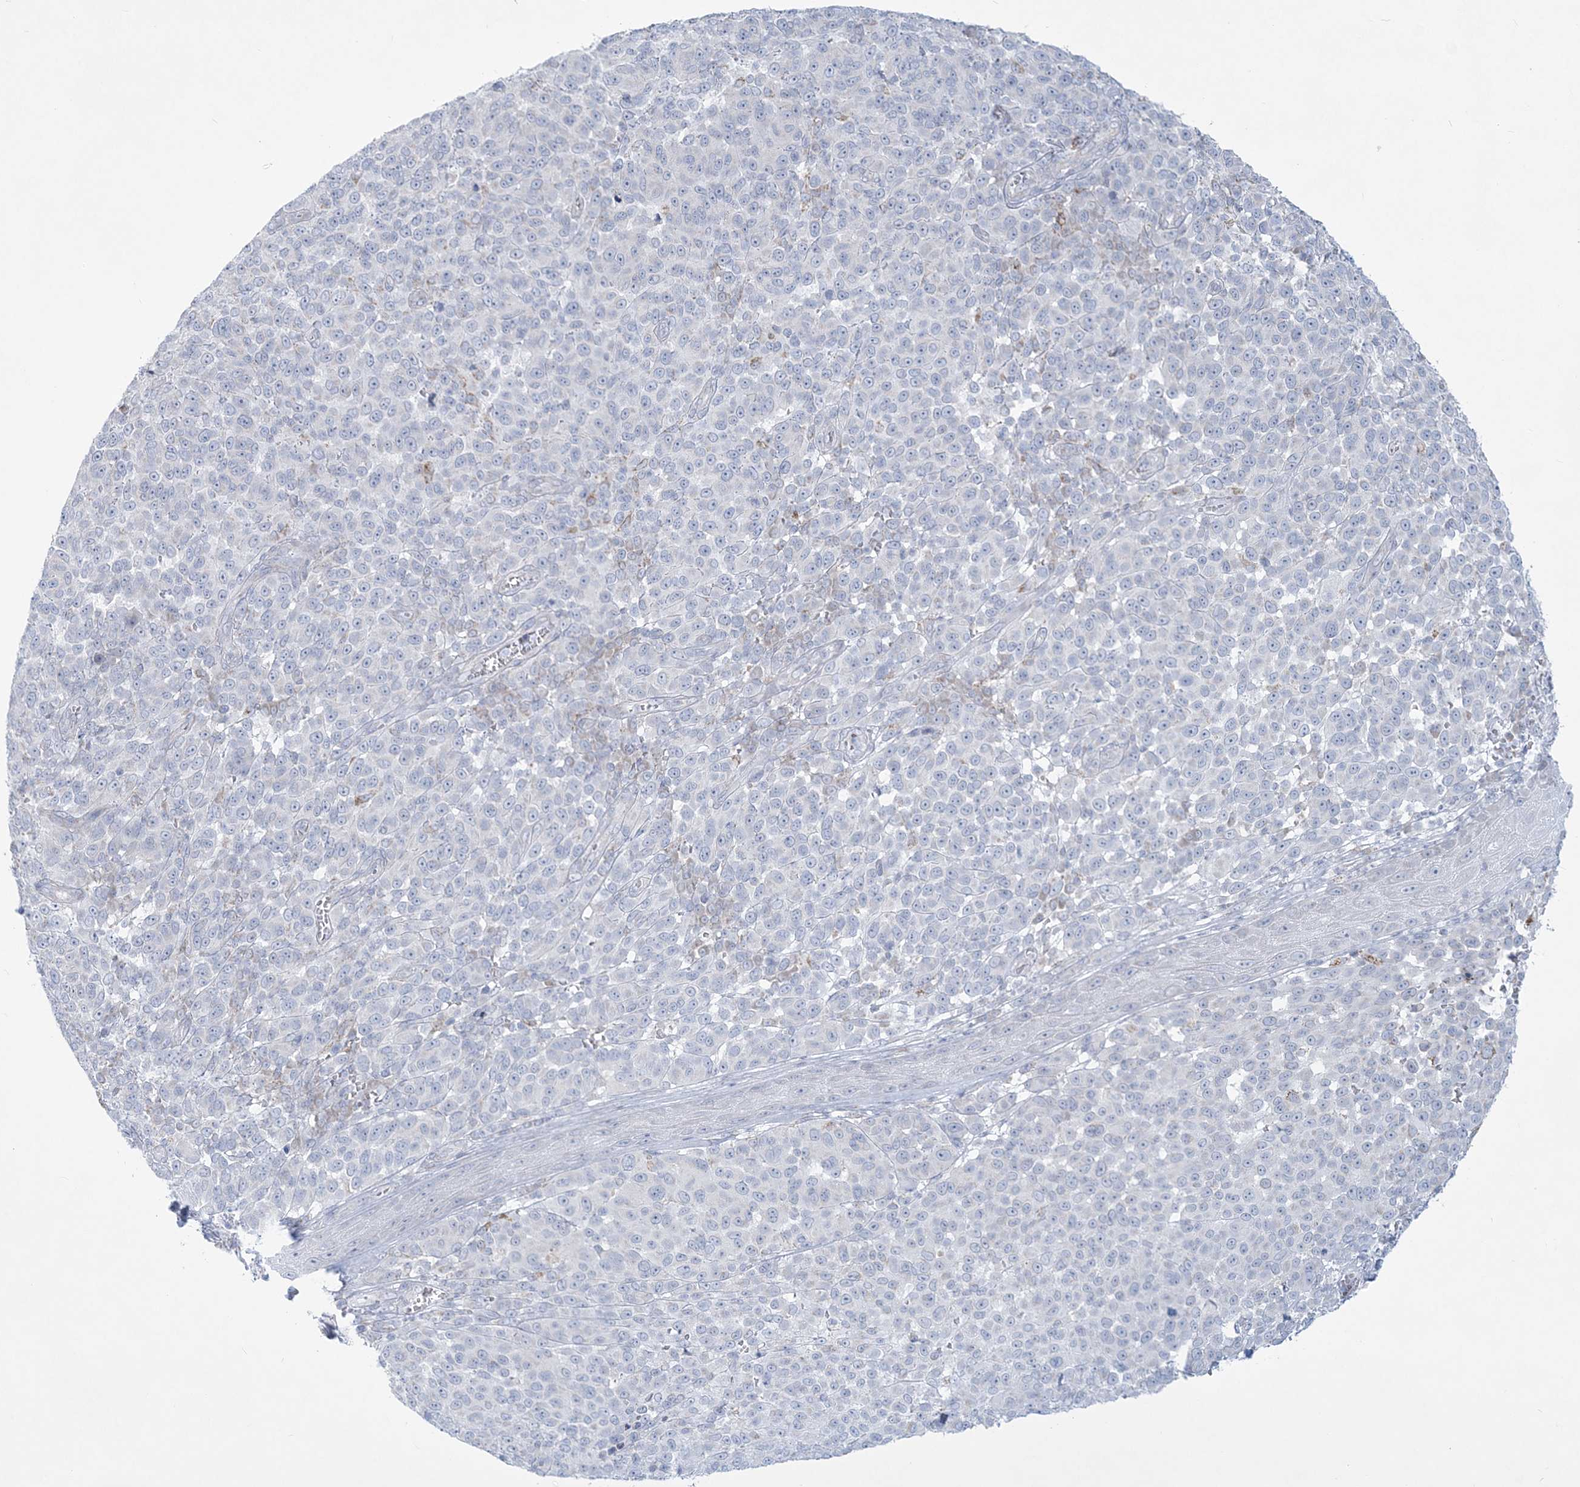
{"staining": {"intensity": "negative", "quantity": "none", "location": "none"}, "tissue": "melanoma", "cell_type": "Tumor cells", "image_type": "cancer", "snomed": [{"axis": "morphology", "description": "Malignant melanoma, NOS"}, {"axis": "topography", "description": "Skin"}], "caption": "This is an immunohistochemistry micrograph of human melanoma. There is no staining in tumor cells.", "gene": "TBC1D7", "patient": {"sex": "male", "age": 49}}